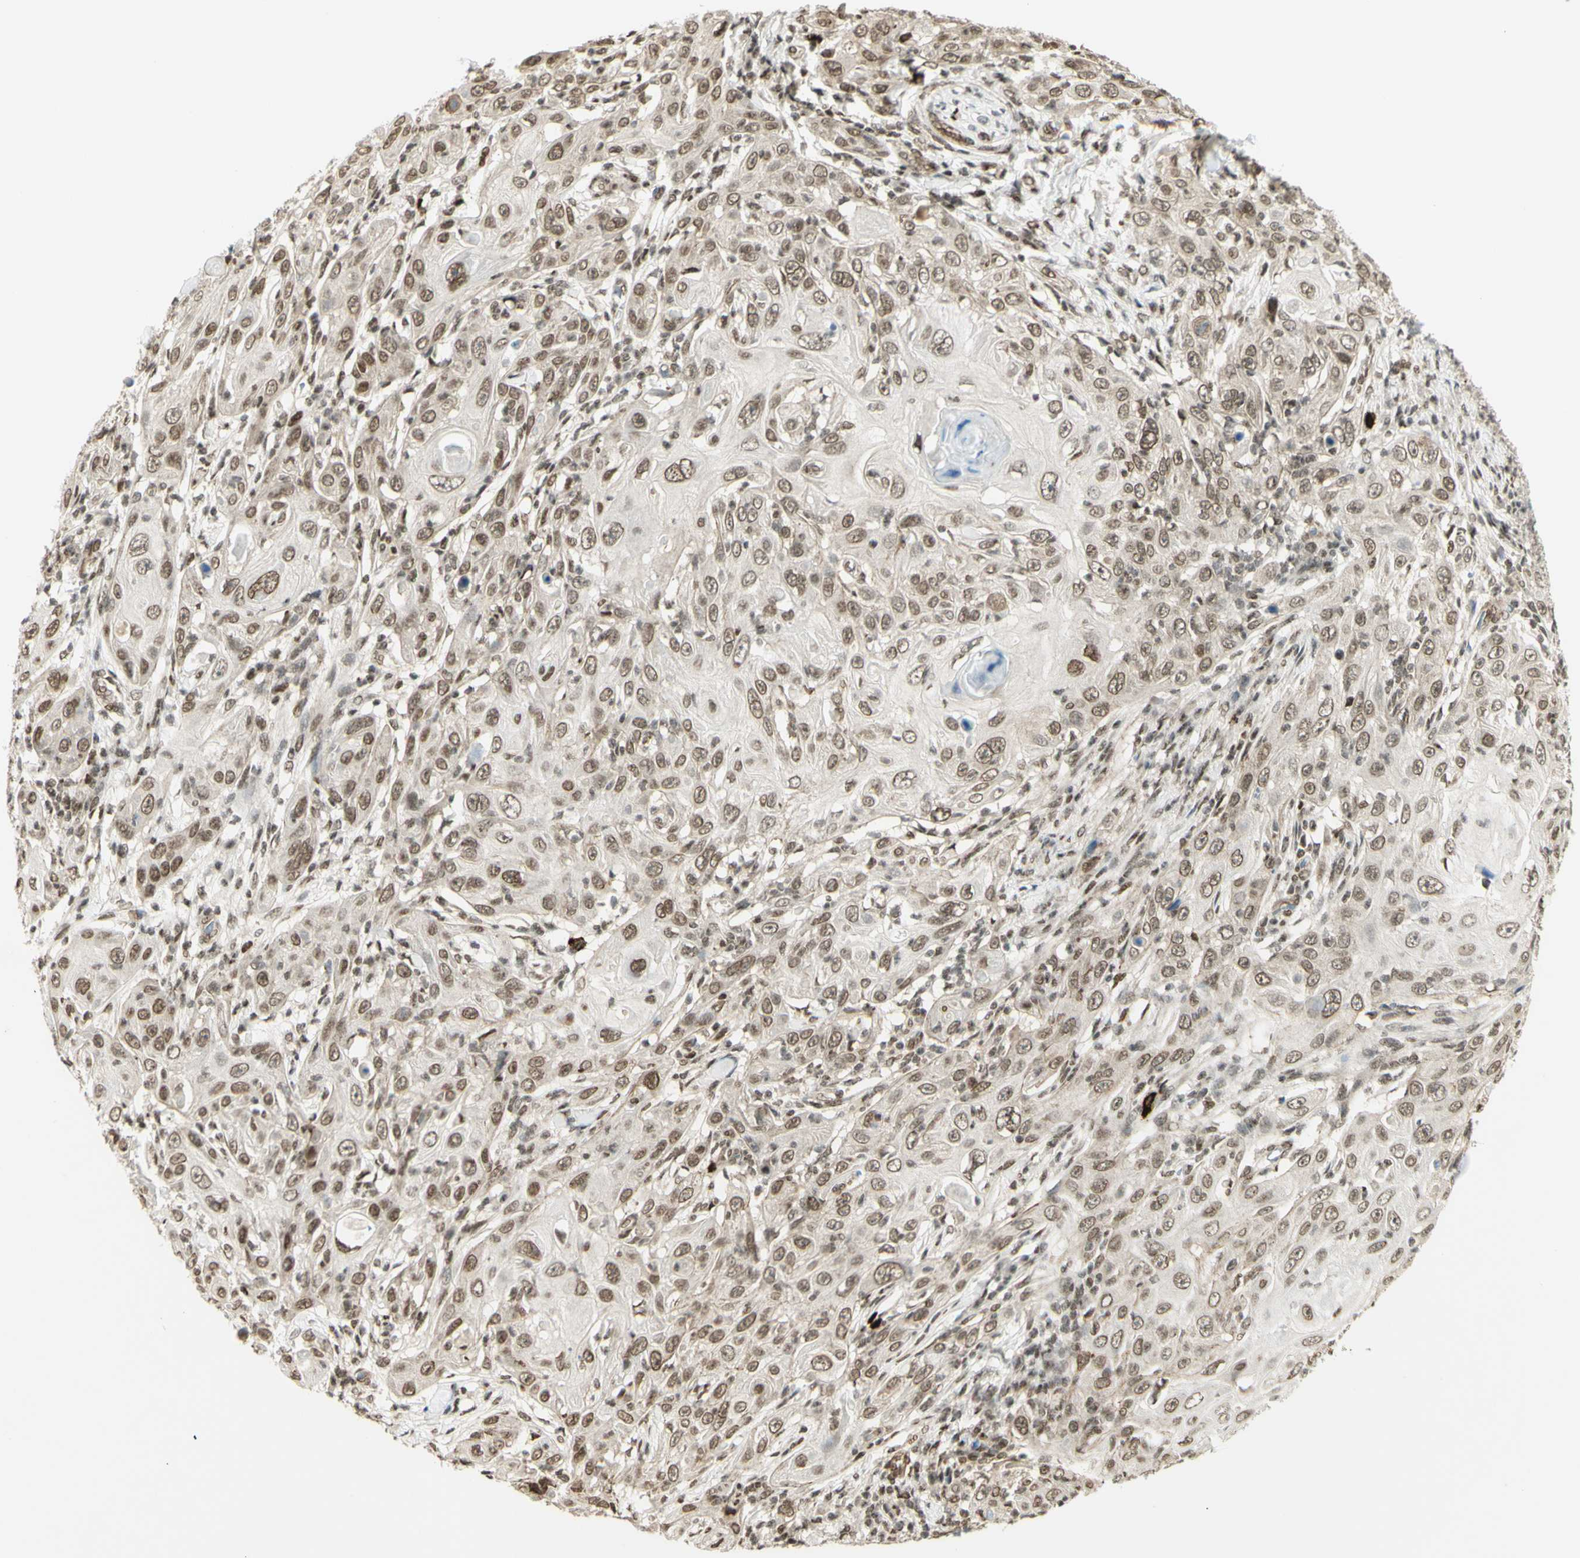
{"staining": {"intensity": "weak", "quantity": ">75%", "location": "nuclear"}, "tissue": "skin cancer", "cell_type": "Tumor cells", "image_type": "cancer", "snomed": [{"axis": "morphology", "description": "Squamous cell carcinoma, NOS"}, {"axis": "topography", "description": "Skin"}], "caption": "Skin cancer (squamous cell carcinoma) stained with a brown dye displays weak nuclear positive positivity in about >75% of tumor cells.", "gene": "ZMYM6", "patient": {"sex": "female", "age": 88}}